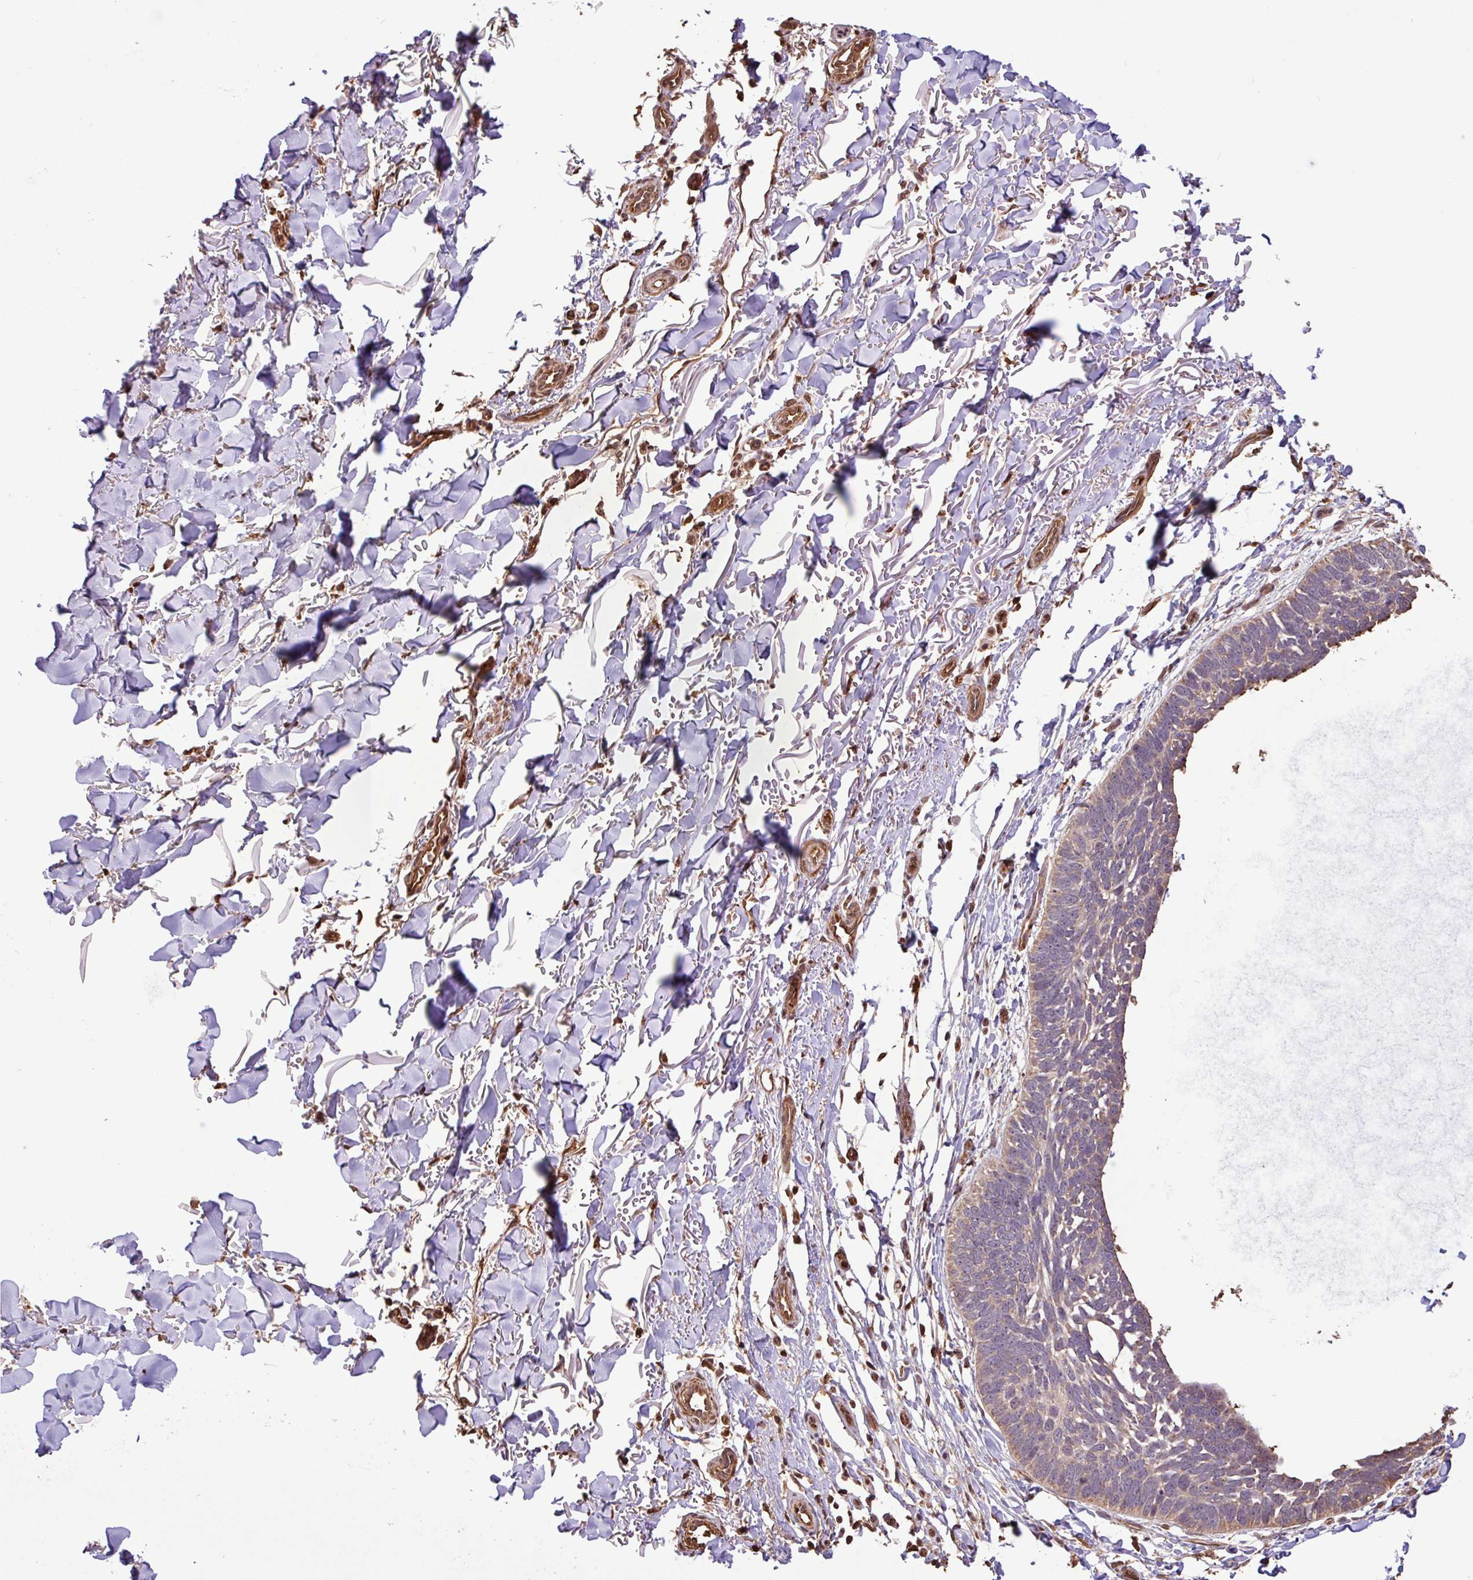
{"staining": {"intensity": "weak", "quantity": "25%-75%", "location": "cytoplasmic/membranous"}, "tissue": "skin cancer", "cell_type": "Tumor cells", "image_type": "cancer", "snomed": [{"axis": "morphology", "description": "Normal tissue, NOS"}, {"axis": "morphology", "description": "Basal cell carcinoma"}, {"axis": "topography", "description": "Skin"}], "caption": "Approximately 25%-75% of tumor cells in basal cell carcinoma (skin) exhibit weak cytoplasmic/membranous protein expression as visualized by brown immunohistochemical staining.", "gene": "CHST11", "patient": {"sex": "male", "age": 77}}